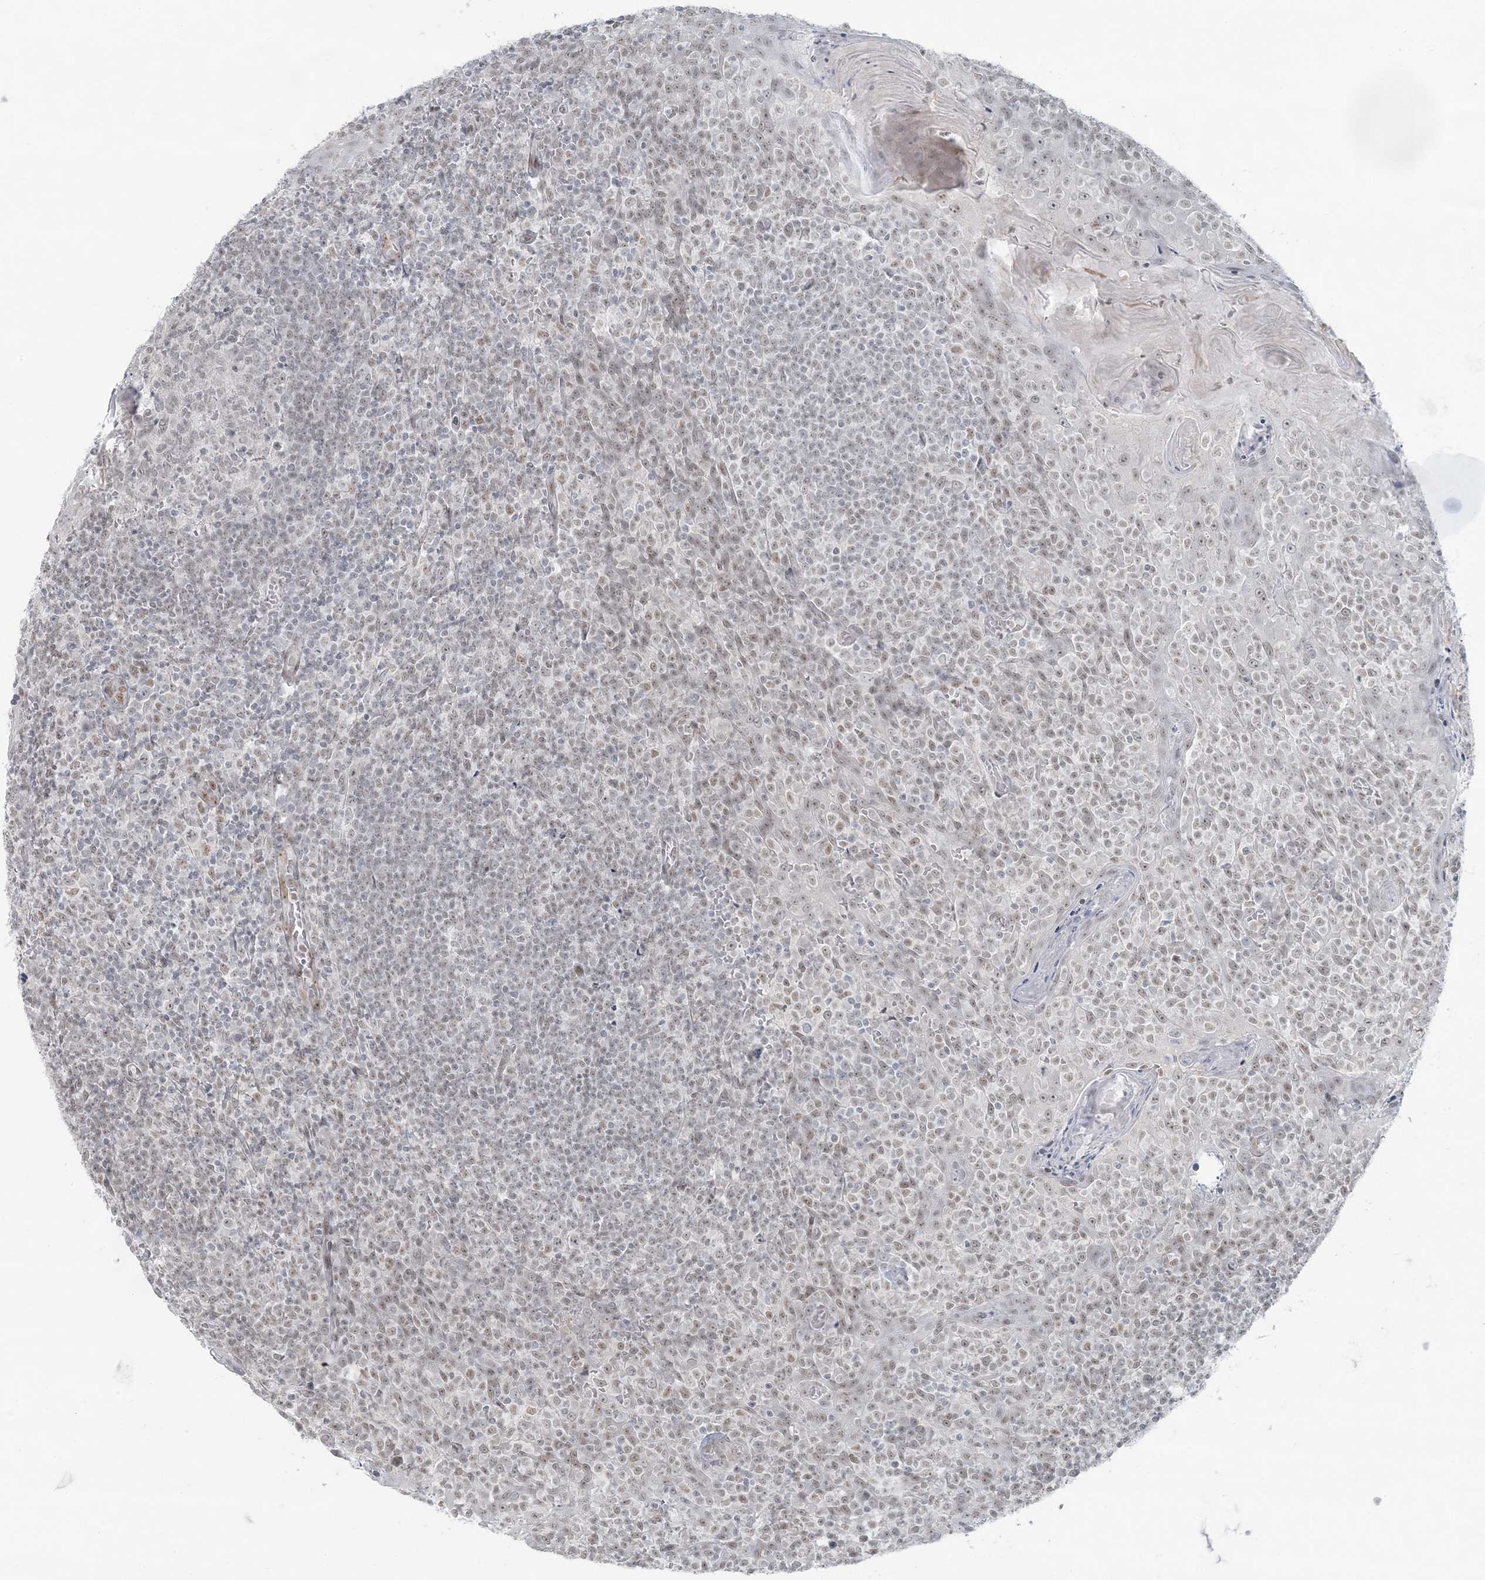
{"staining": {"intensity": "negative", "quantity": "none", "location": "none"}, "tissue": "tonsil", "cell_type": "Germinal center cells", "image_type": "normal", "snomed": [{"axis": "morphology", "description": "Normal tissue, NOS"}, {"axis": "topography", "description": "Tonsil"}], "caption": "Immunohistochemical staining of benign human tonsil reveals no significant positivity in germinal center cells.", "gene": "ZNF787", "patient": {"sex": "female", "age": 19}}